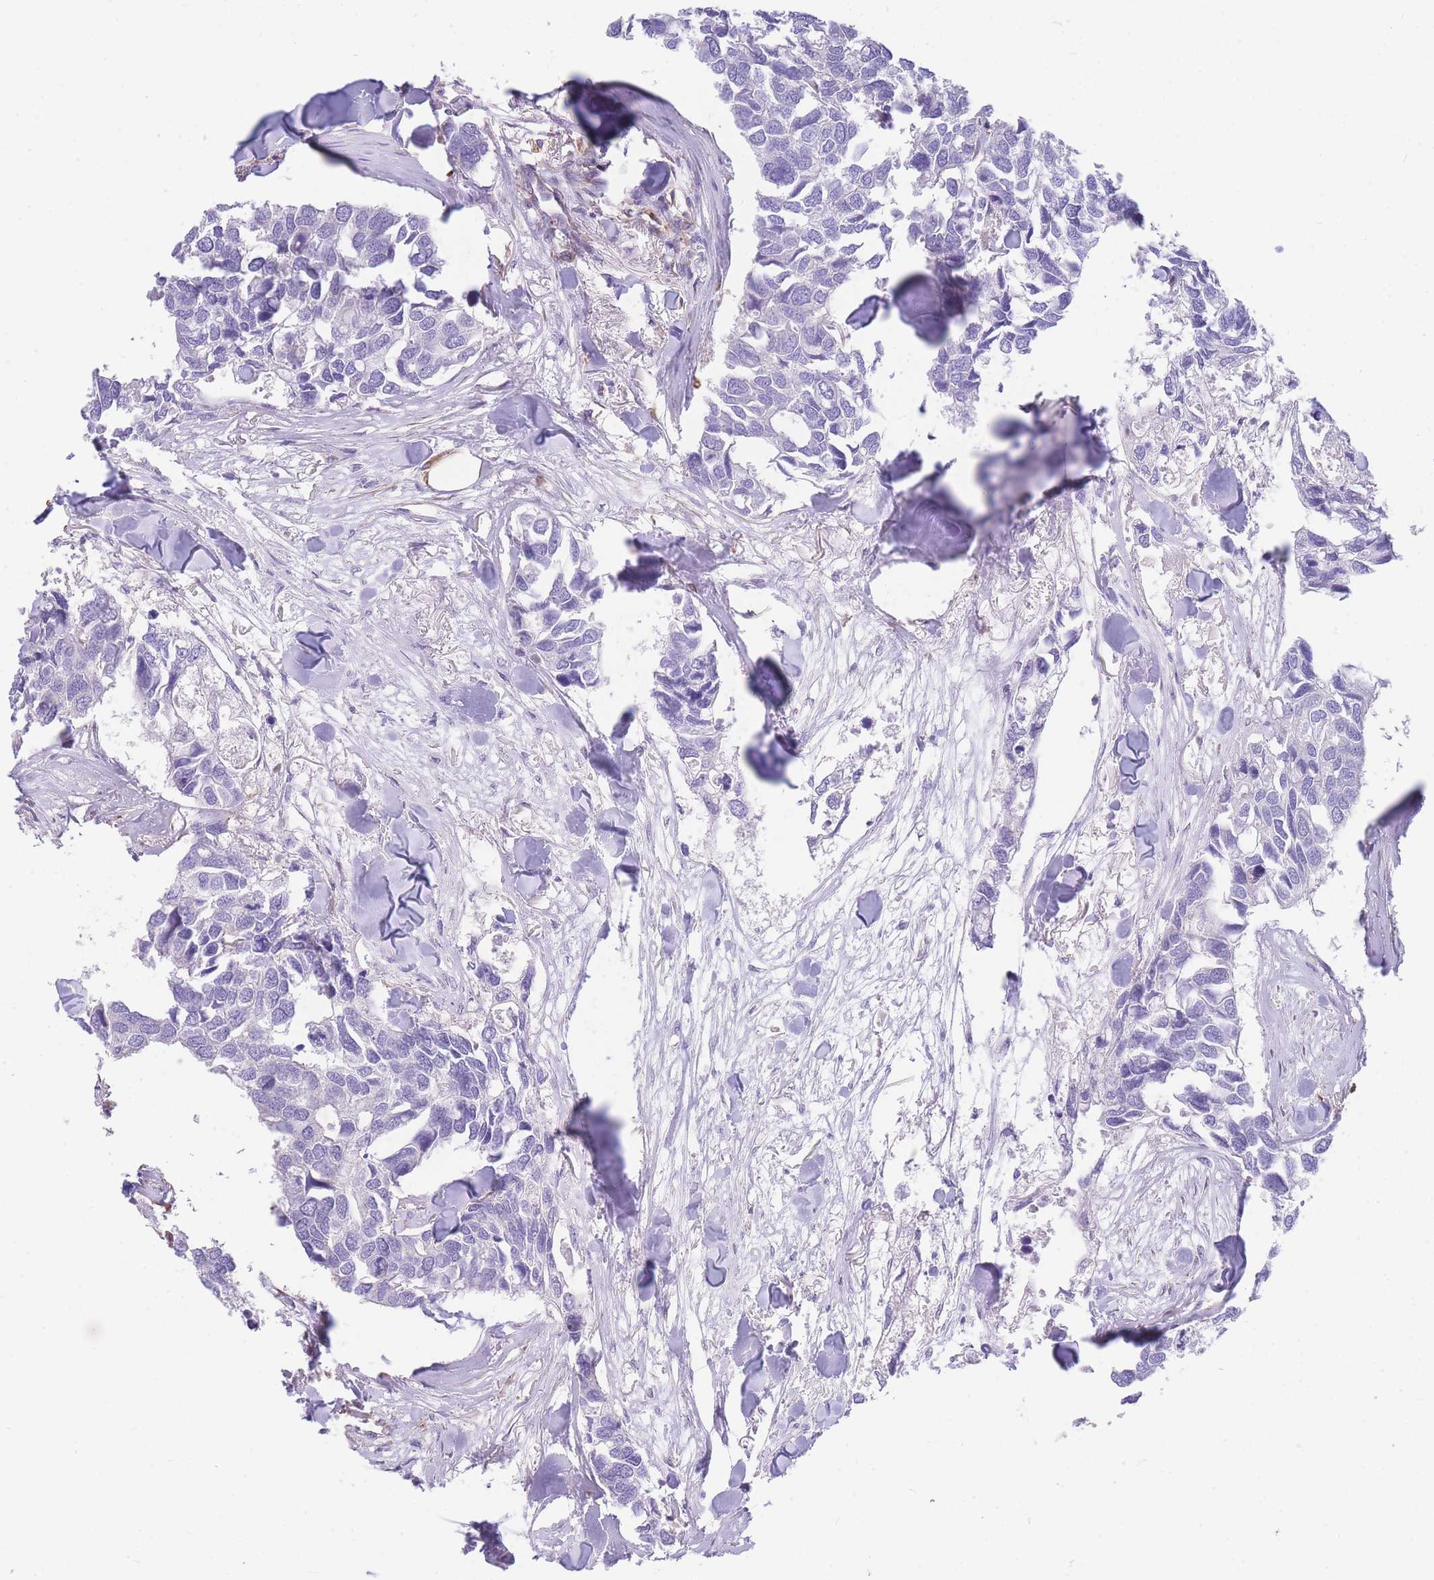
{"staining": {"intensity": "negative", "quantity": "none", "location": "none"}, "tissue": "breast cancer", "cell_type": "Tumor cells", "image_type": "cancer", "snomed": [{"axis": "morphology", "description": "Duct carcinoma"}, {"axis": "topography", "description": "Breast"}], "caption": "The histopathology image shows no significant staining in tumor cells of intraductal carcinoma (breast).", "gene": "ANKRD53", "patient": {"sex": "female", "age": 83}}